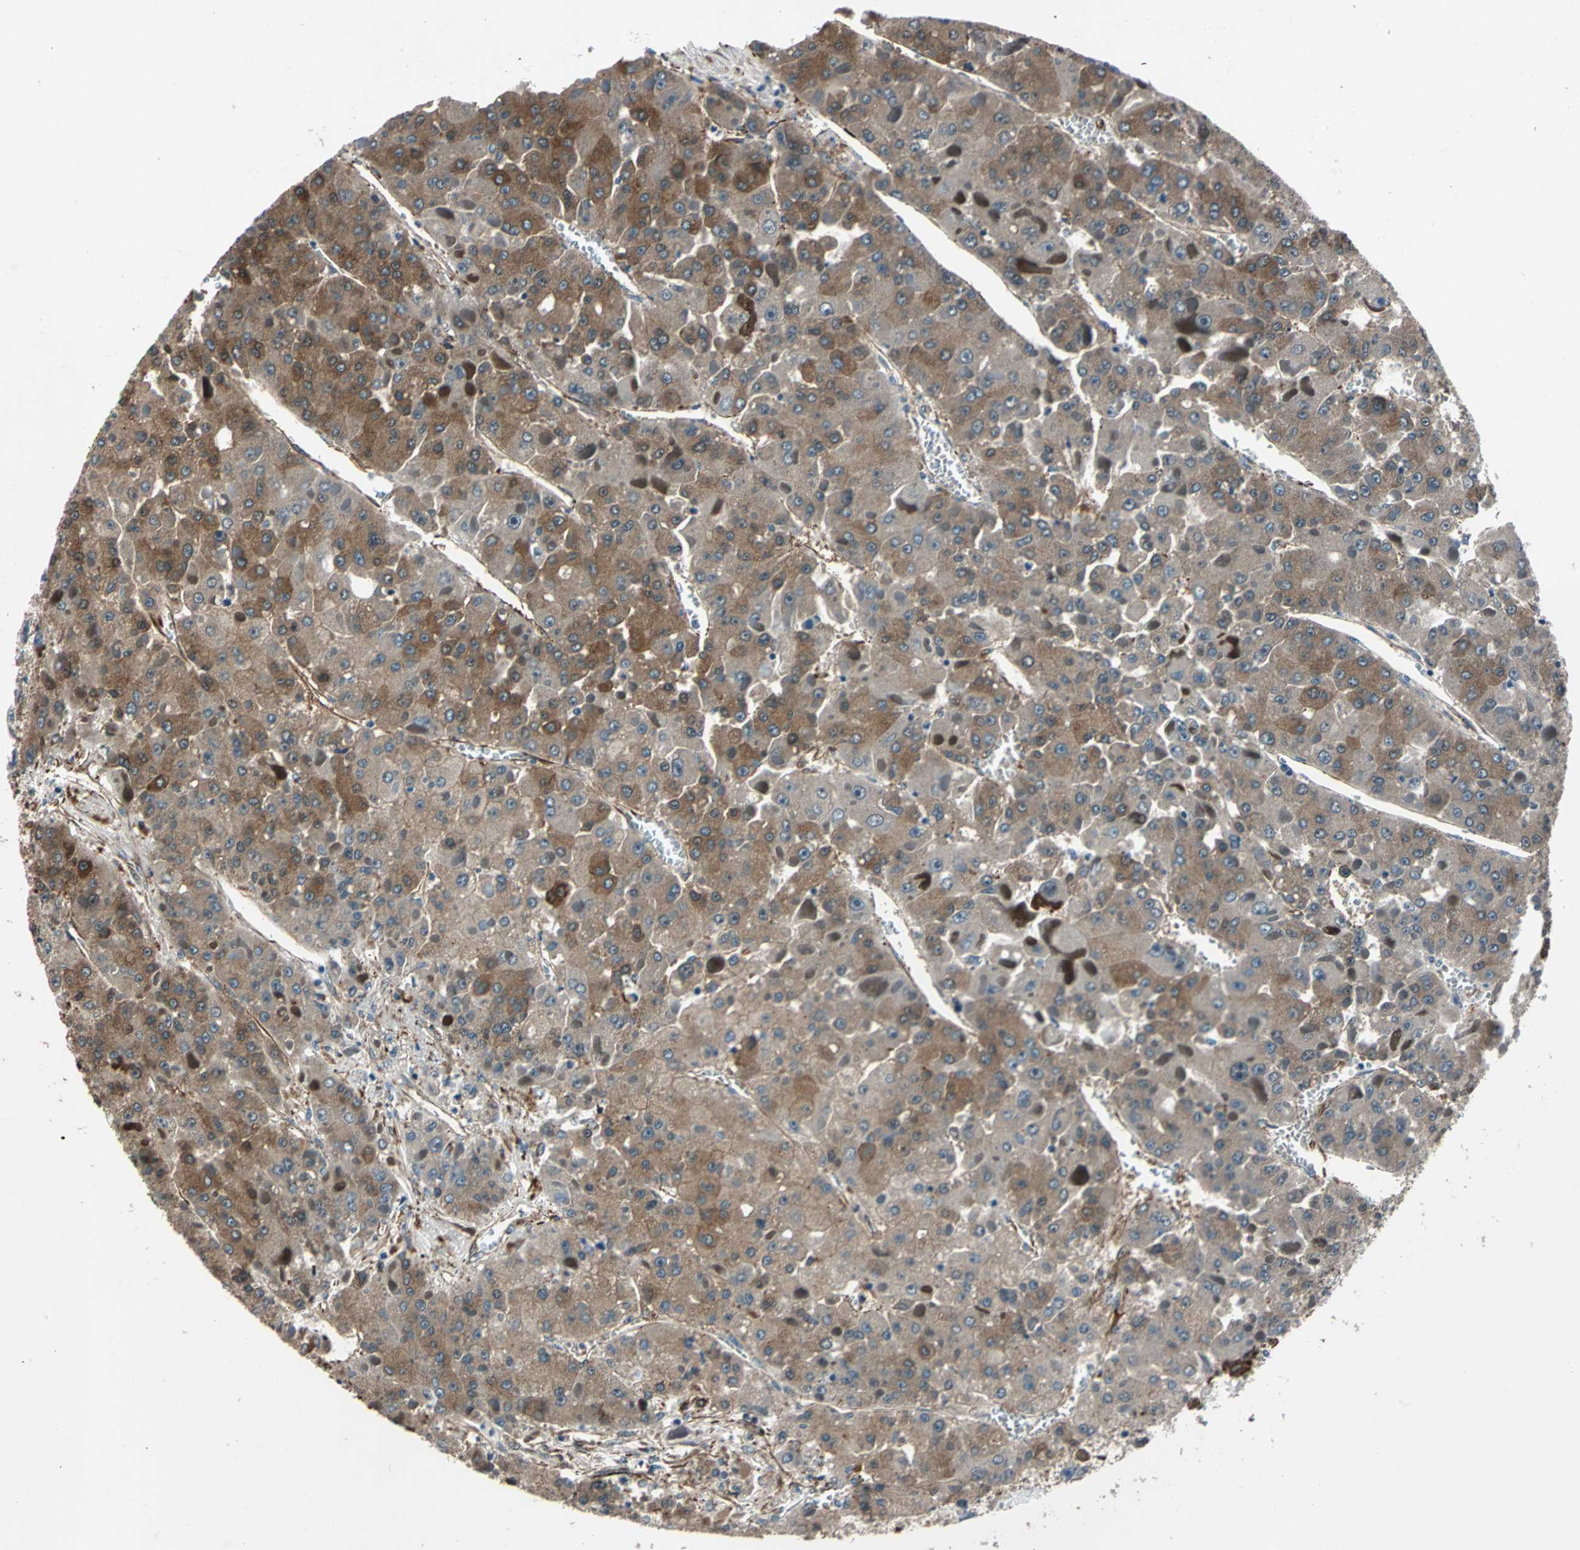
{"staining": {"intensity": "strong", "quantity": ">75%", "location": "cytoplasmic/membranous"}, "tissue": "liver cancer", "cell_type": "Tumor cells", "image_type": "cancer", "snomed": [{"axis": "morphology", "description": "Carcinoma, Hepatocellular, NOS"}, {"axis": "topography", "description": "Liver"}], "caption": "Immunohistochemistry (IHC) (DAB) staining of human hepatocellular carcinoma (liver) shows strong cytoplasmic/membranous protein staining in approximately >75% of tumor cells.", "gene": "EXD2", "patient": {"sex": "female", "age": 73}}